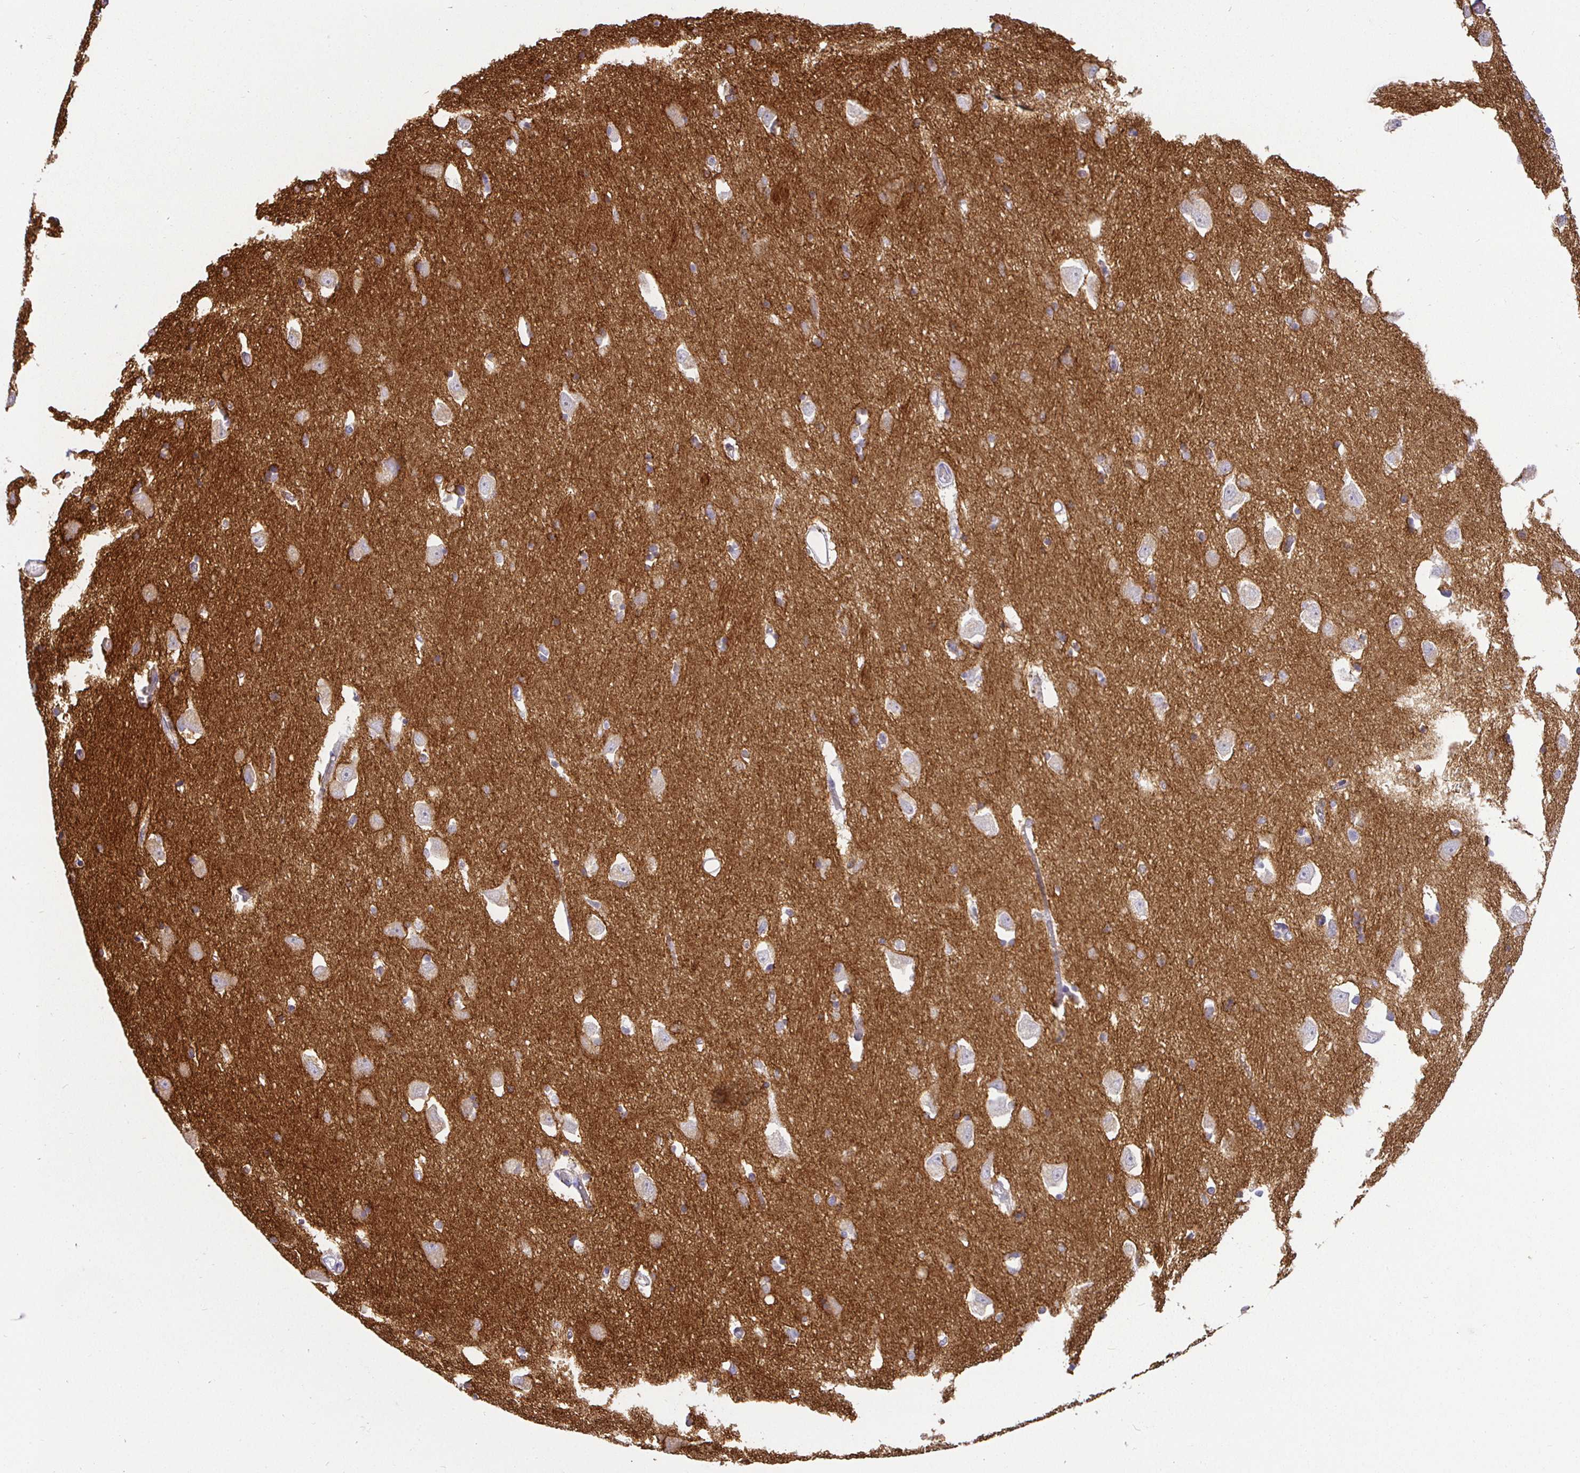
{"staining": {"intensity": "negative", "quantity": "none", "location": "none"}, "tissue": "caudate", "cell_type": "Glial cells", "image_type": "normal", "snomed": [{"axis": "morphology", "description": "Normal tissue, NOS"}, {"axis": "topography", "description": "Lateral ventricle wall"}, {"axis": "topography", "description": "Hippocampus"}], "caption": "Immunohistochemistry histopathology image of benign caudate: caudate stained with DAB demonstrates no significant protein staining in glial cells.", "gene": "SIRPA", "patient": {"sex": "female", "age": 63}}